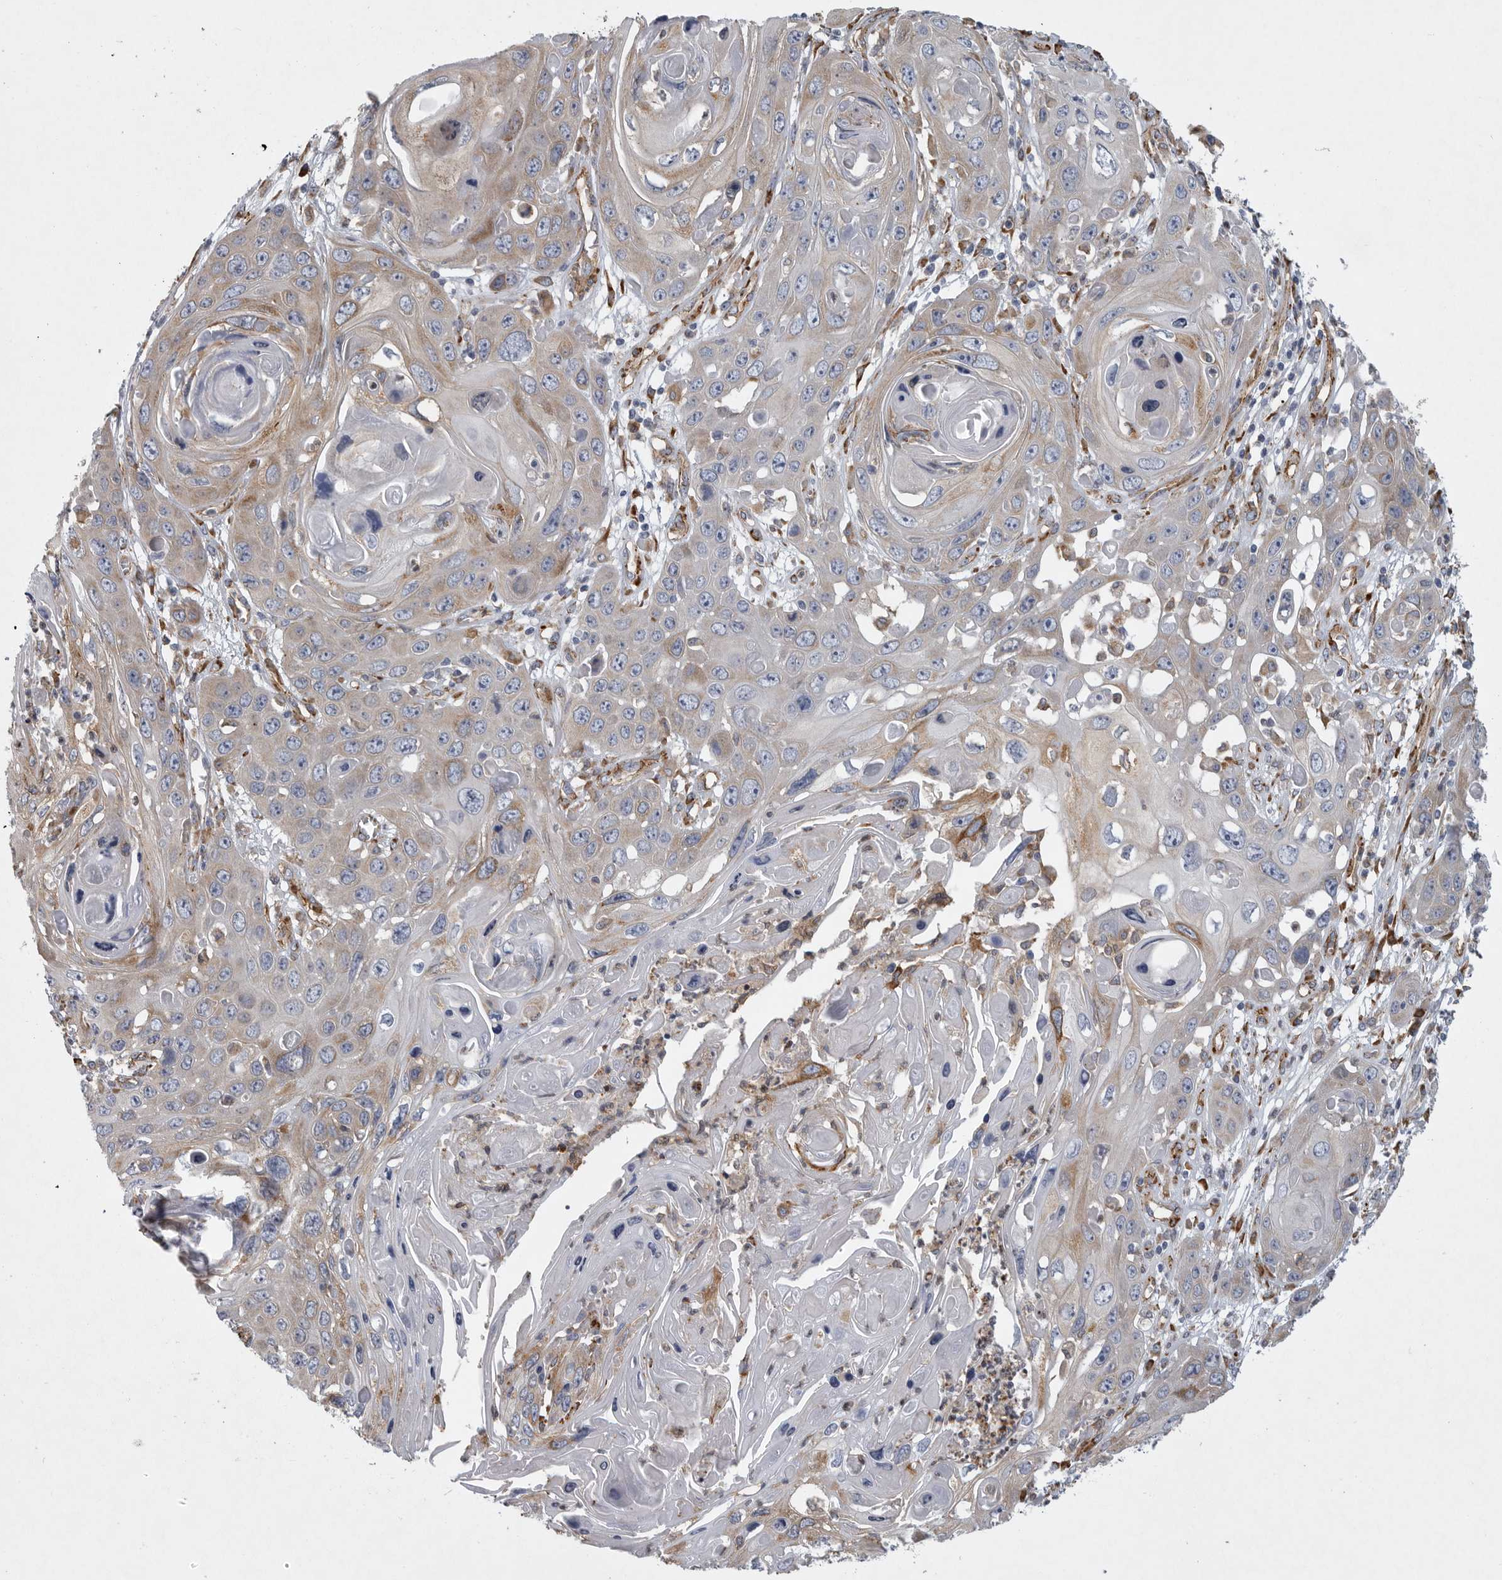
{"staining": {"intensity": "moderate", "quantity": "<25%", "location": "cytoplasmic/membranous"}, "tissue": "skin cancer", "cell_type": "Tumor cells", "image_type": "cancer", "snomed": [{"axis": "morphology", "description": "Squamous cell carcinoma, NOS"}, {"axis": "topography", "description": "Skin"}], "caption": "A photomicrograph showing moderate cytoplasmic/membranous positivity in approximately <25% of tumor cells in skin cancer, as visualized by brown immunohistochemical staining.", "gene": "MINPP1", "patient": {"sex": "male", "age": 55}}